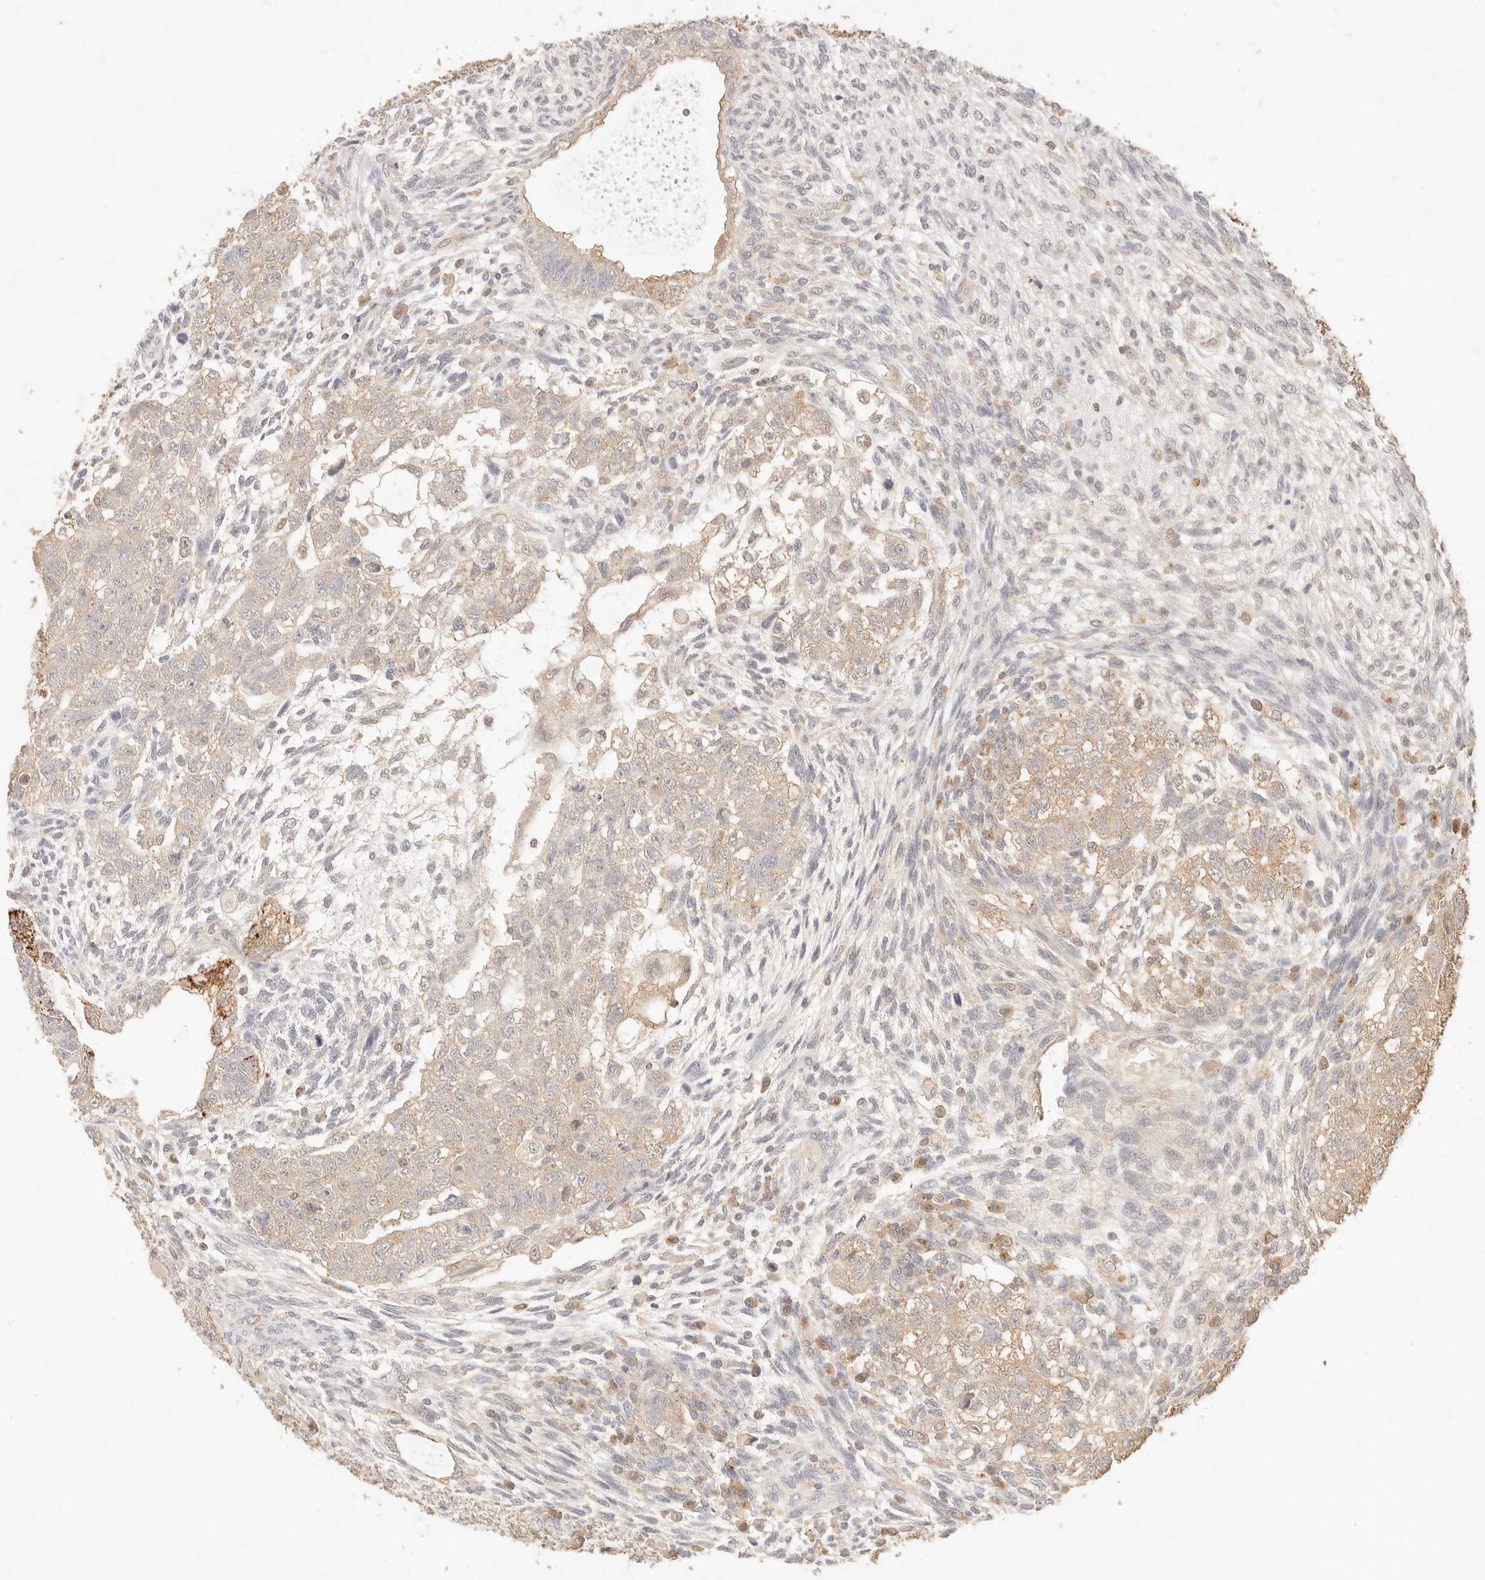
{"staining": {"intensity": "weak", "quantity": "25%-75%", "location": "cytoplasmic/membranous"}, "tissue": "testis cancer", "cell_type": "Tumor cells", "image_type": "cancer", "snomed": [{"axis": "morphology", "description": "Carcinoma, Embryonal, NOS"}, {"axis": "topography", "description": "Testis"}], "caption": "Tumor cells reveal weak cytoplasmic/membranous positivity in approximately 25%-75% of cells in embryonal carcinoma (testis). (DAB IHC, brown staining for protein, blue staining for nuclei).", "gene": "TMTC2", "patient": {"sex": "male", "age": 37}}